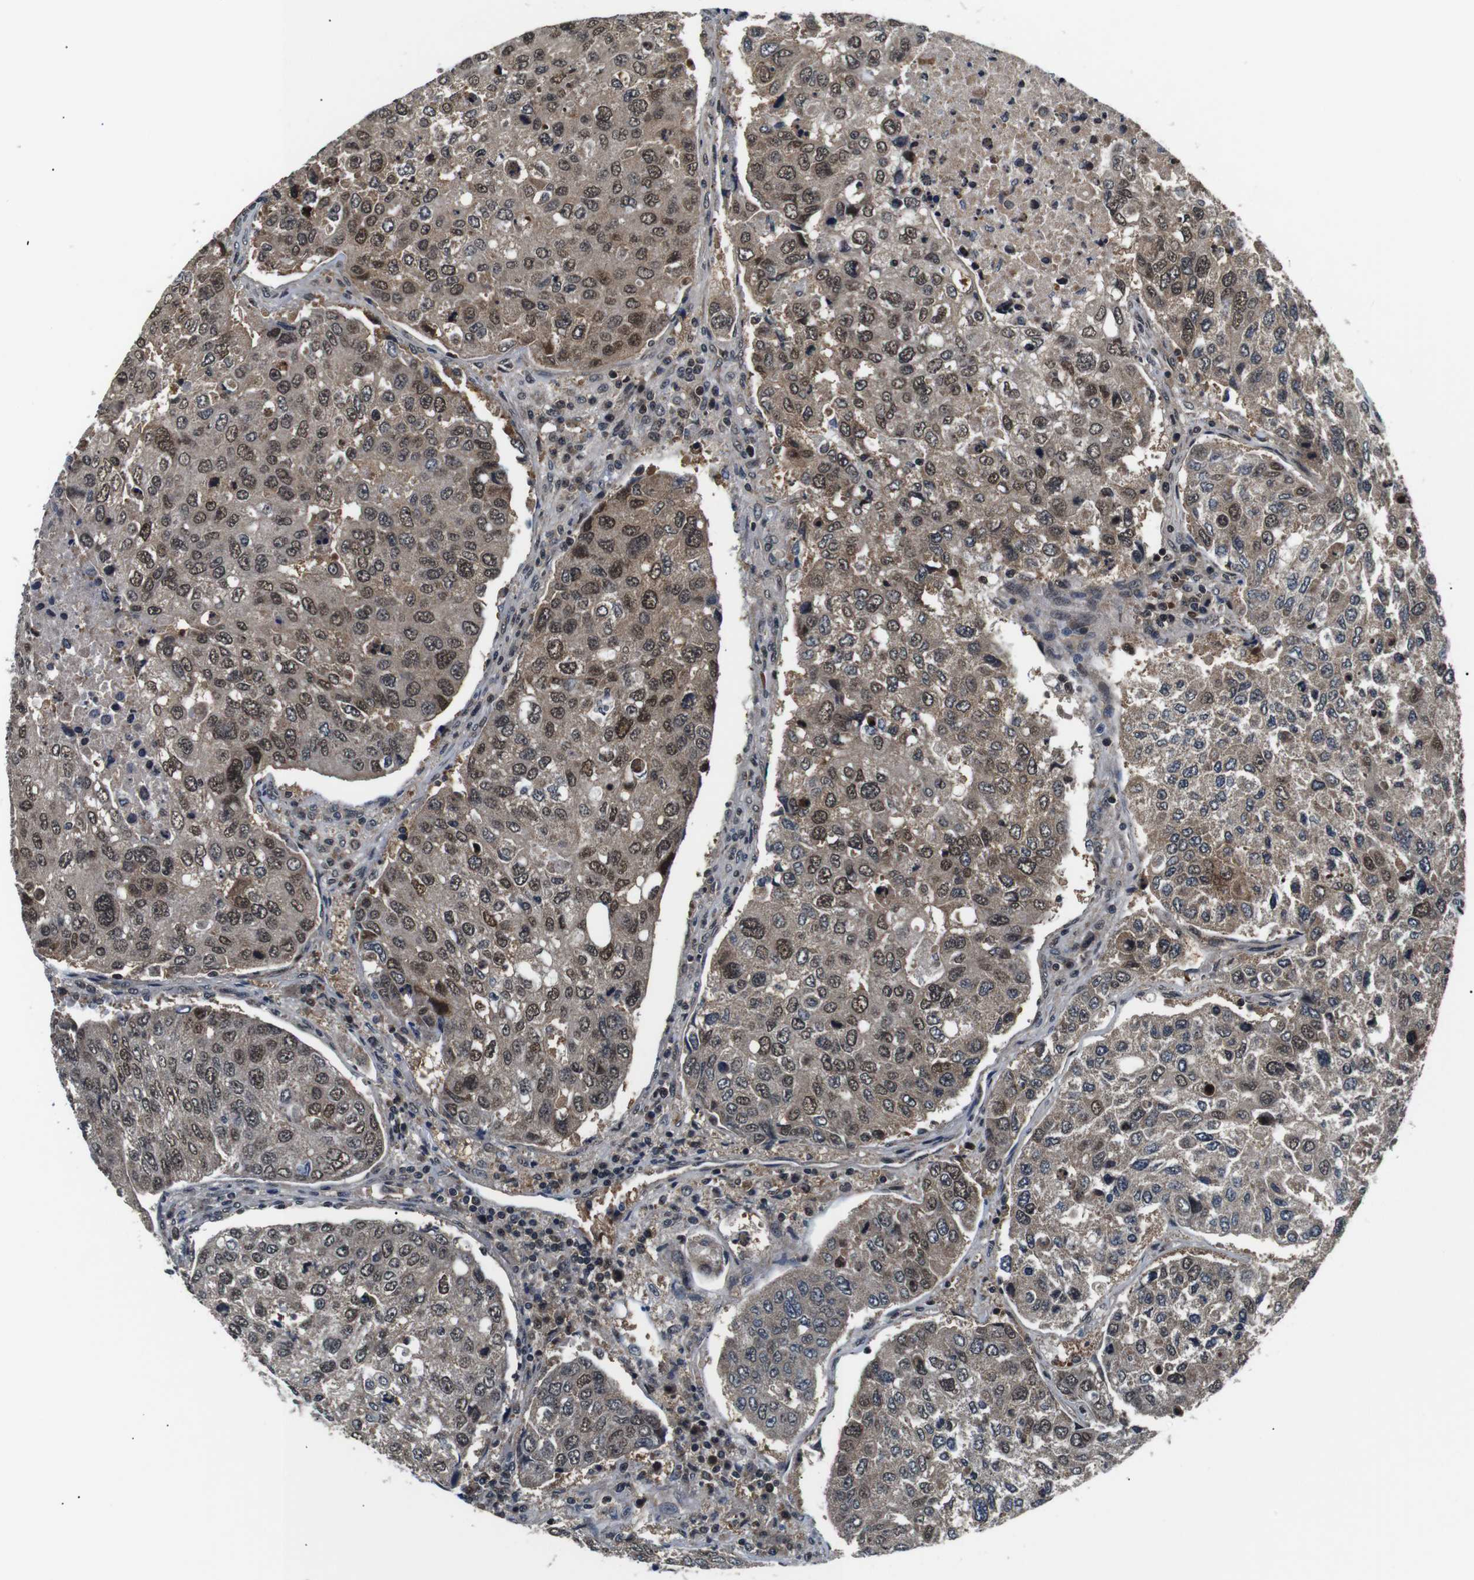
{"staining": {"intensity": "moderate", "quantity": ">75%", "location": "cytoplasmic/membranous,nuclear"}, "tissue": "urothelial cancer", "cell_type": "Tumor cells", "image_type": "cancer", "snomed": [{"axis": "morphology", "description": "Urothelial carcinoma, High grade"}, {"axis": "topography", "description": "Lymph node"}, {"axis": "topography", "description": "Urinary bladder"}], "caption": "Approximately >75% of tumor cells in urothelial cancer show moderate cytoplasmic/membranous and nuclear protein positivity as visualized by brown immunohistochemical staining.", "gene": "SKP1", "patient": {"sex": "male", "age": 51}}